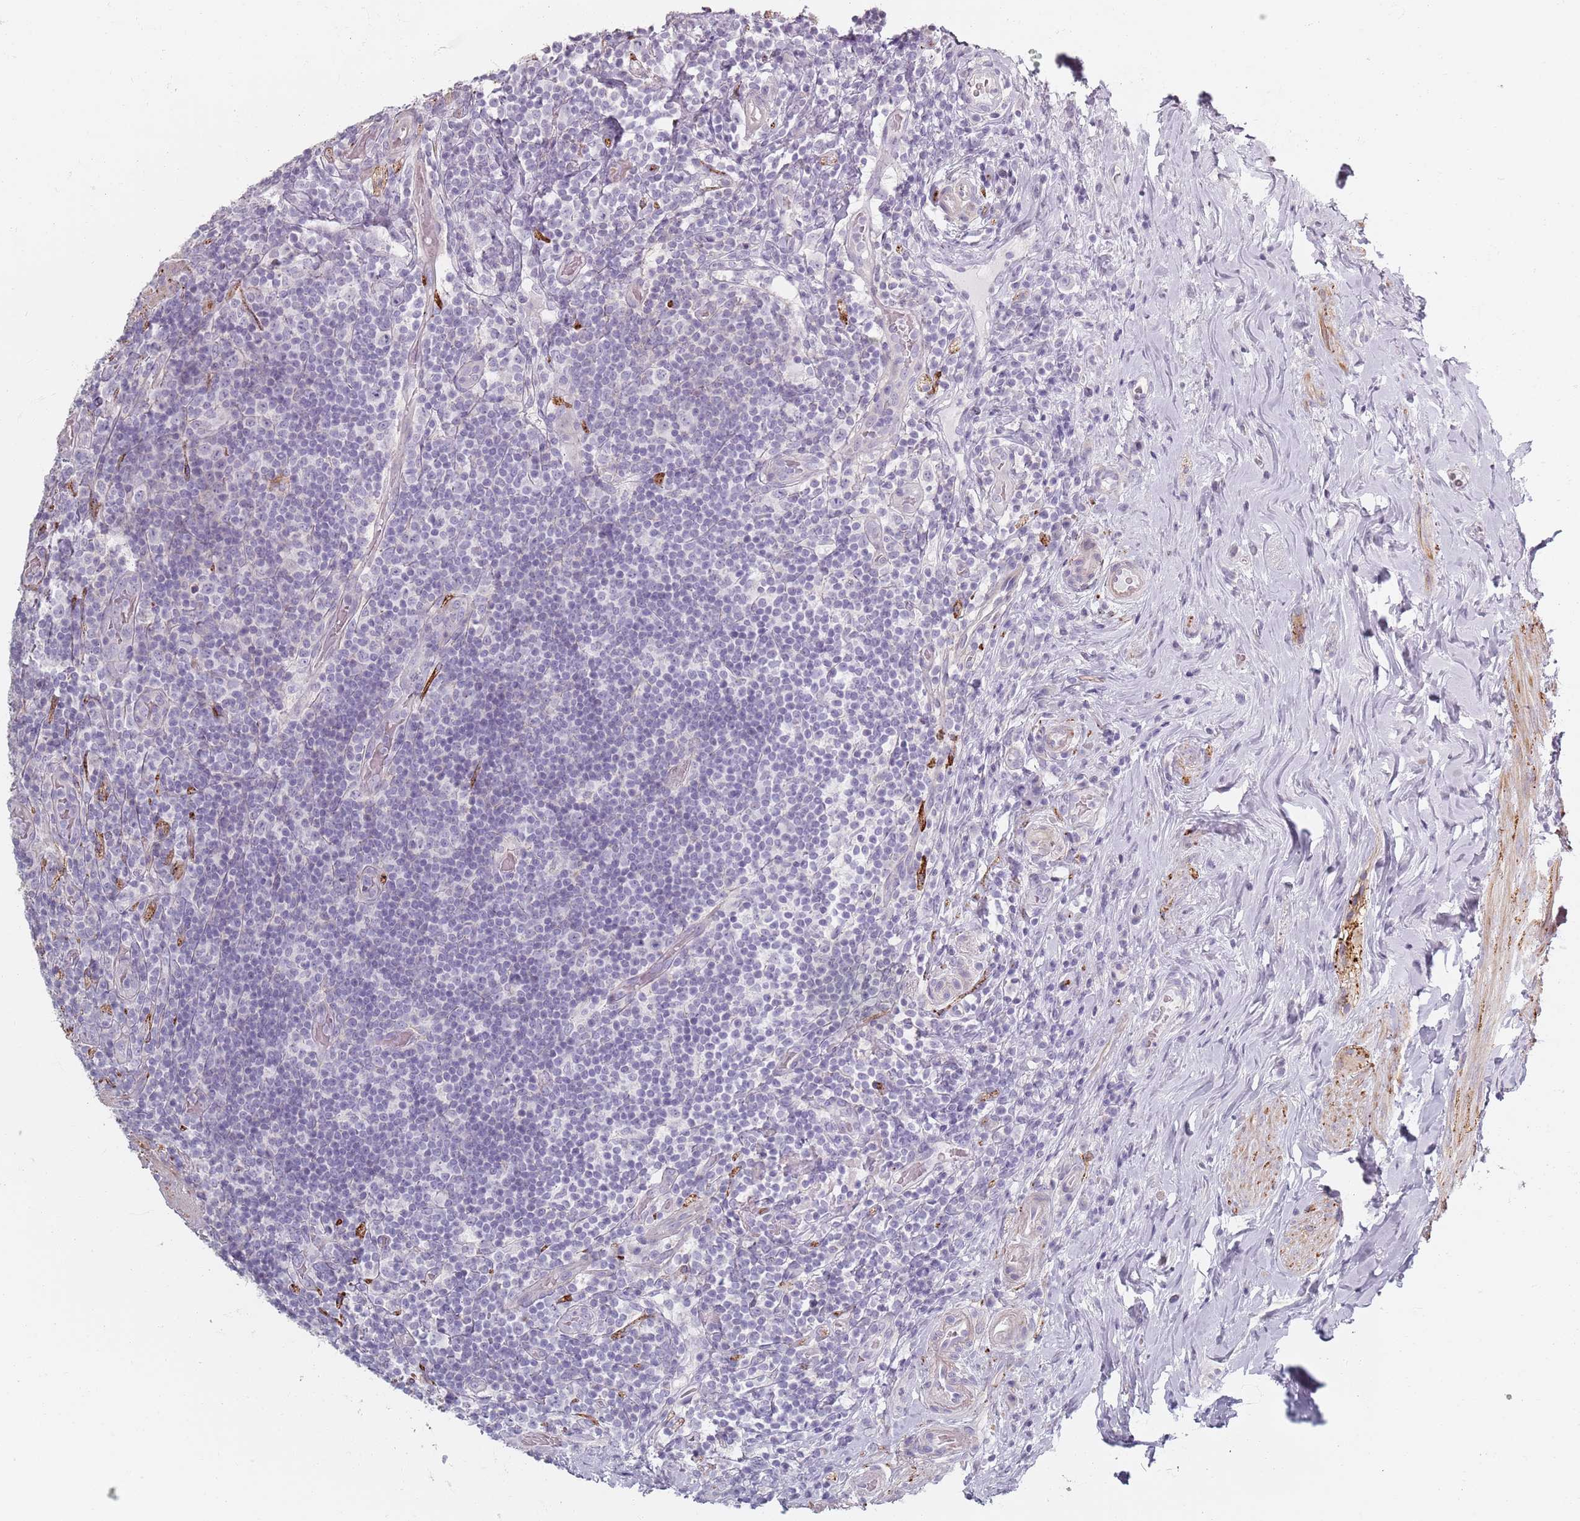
{"staining": {"intensity": "negative", "quantity": "none", "location": "none"}, "tissue": "appendix", "cell_type": "Glandular cells", "image_type": "normal", "snomed": [{"axis": "morphology", "description": "Normal tissue, NOS"}, {"axis": "topography", "description": "Appendix"}], "caption": "IHC histopathology image of unremarkable appendix stained for a protein (brown), which displays no positivity in glandular cells.", "gene": "SYNGR3", "patient": {"sex": "female", "age": 43}}